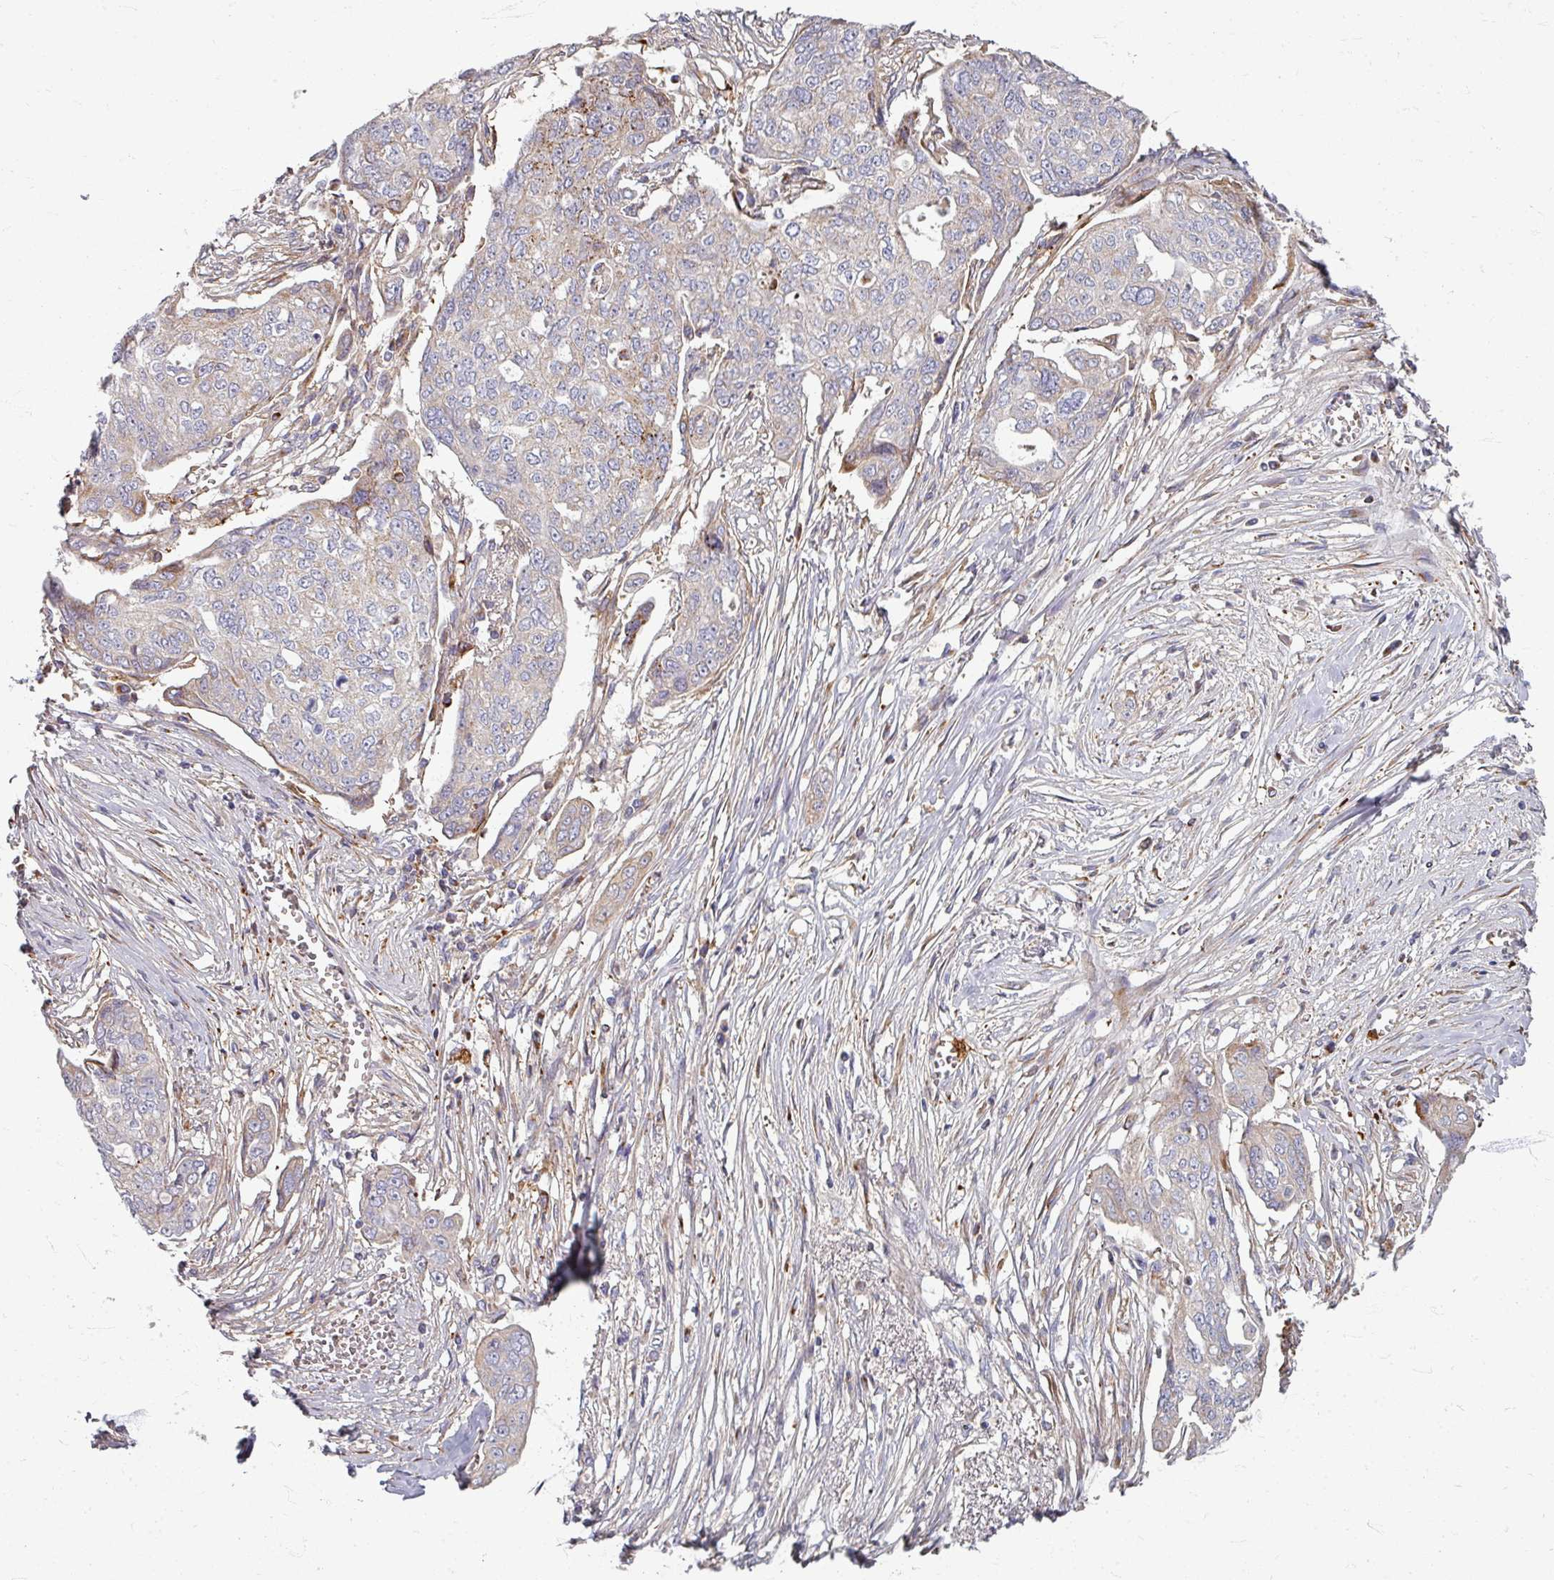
{"staining": {"intensity": "weak", "quantity": "<25%", "location": "cytoplasmic/membranous"}, "tissue": "ovarian cancer", "cell_type": "Tumor cells", "image_type": "cancer", "snomed": [{"axis": "morphology", "description": "Carcinoma, endometroid"}, {"axis": "topography", "description": "Ovary"}], "caption": "The micrograph exhibits no significant positivity in tumor cells of ovarian endometroid carcinoma.", "gene": "GABARAPL1", "patient": {"sex": "female", "age": 70}}